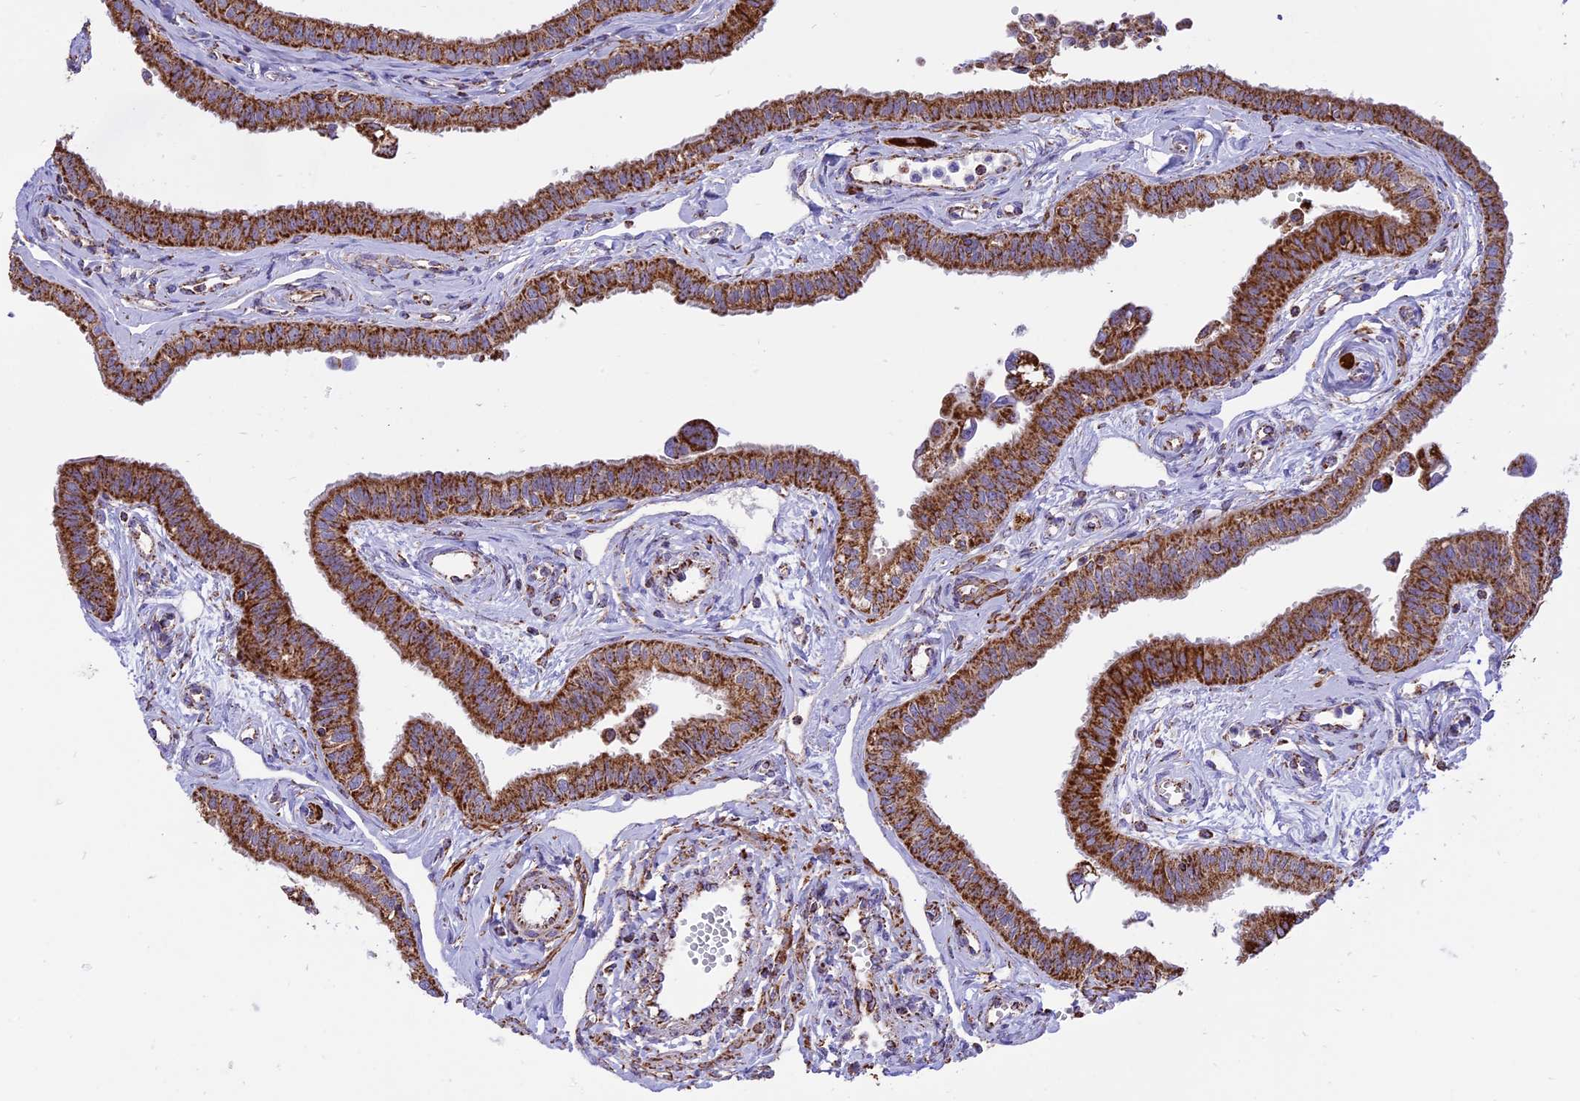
{"staining": {"intensity": "strong", "quantity": ">75%", "location": "cytoplasmic/membranous"}, "tissue": "fallopian tube", "cell_type": "Glandular cells", "image_type": "normal", "snomed": [{"axis": "morphology", "description": "Normal tissue, NOS"}, {"axis": "morphology", "description": "Carcinoma, NOS"}, {"axis": "topography", "description": "Fallopian tube"}, {"axis": "topography", "description": "Ovary"}], "caption": "Protein staining of normal fallopian tube reveals strong cytoplasmic/membranous staining in about >75% of glandular cells.", "gene": "TTC4", "patient": {"sex": "female", "age": 59}}